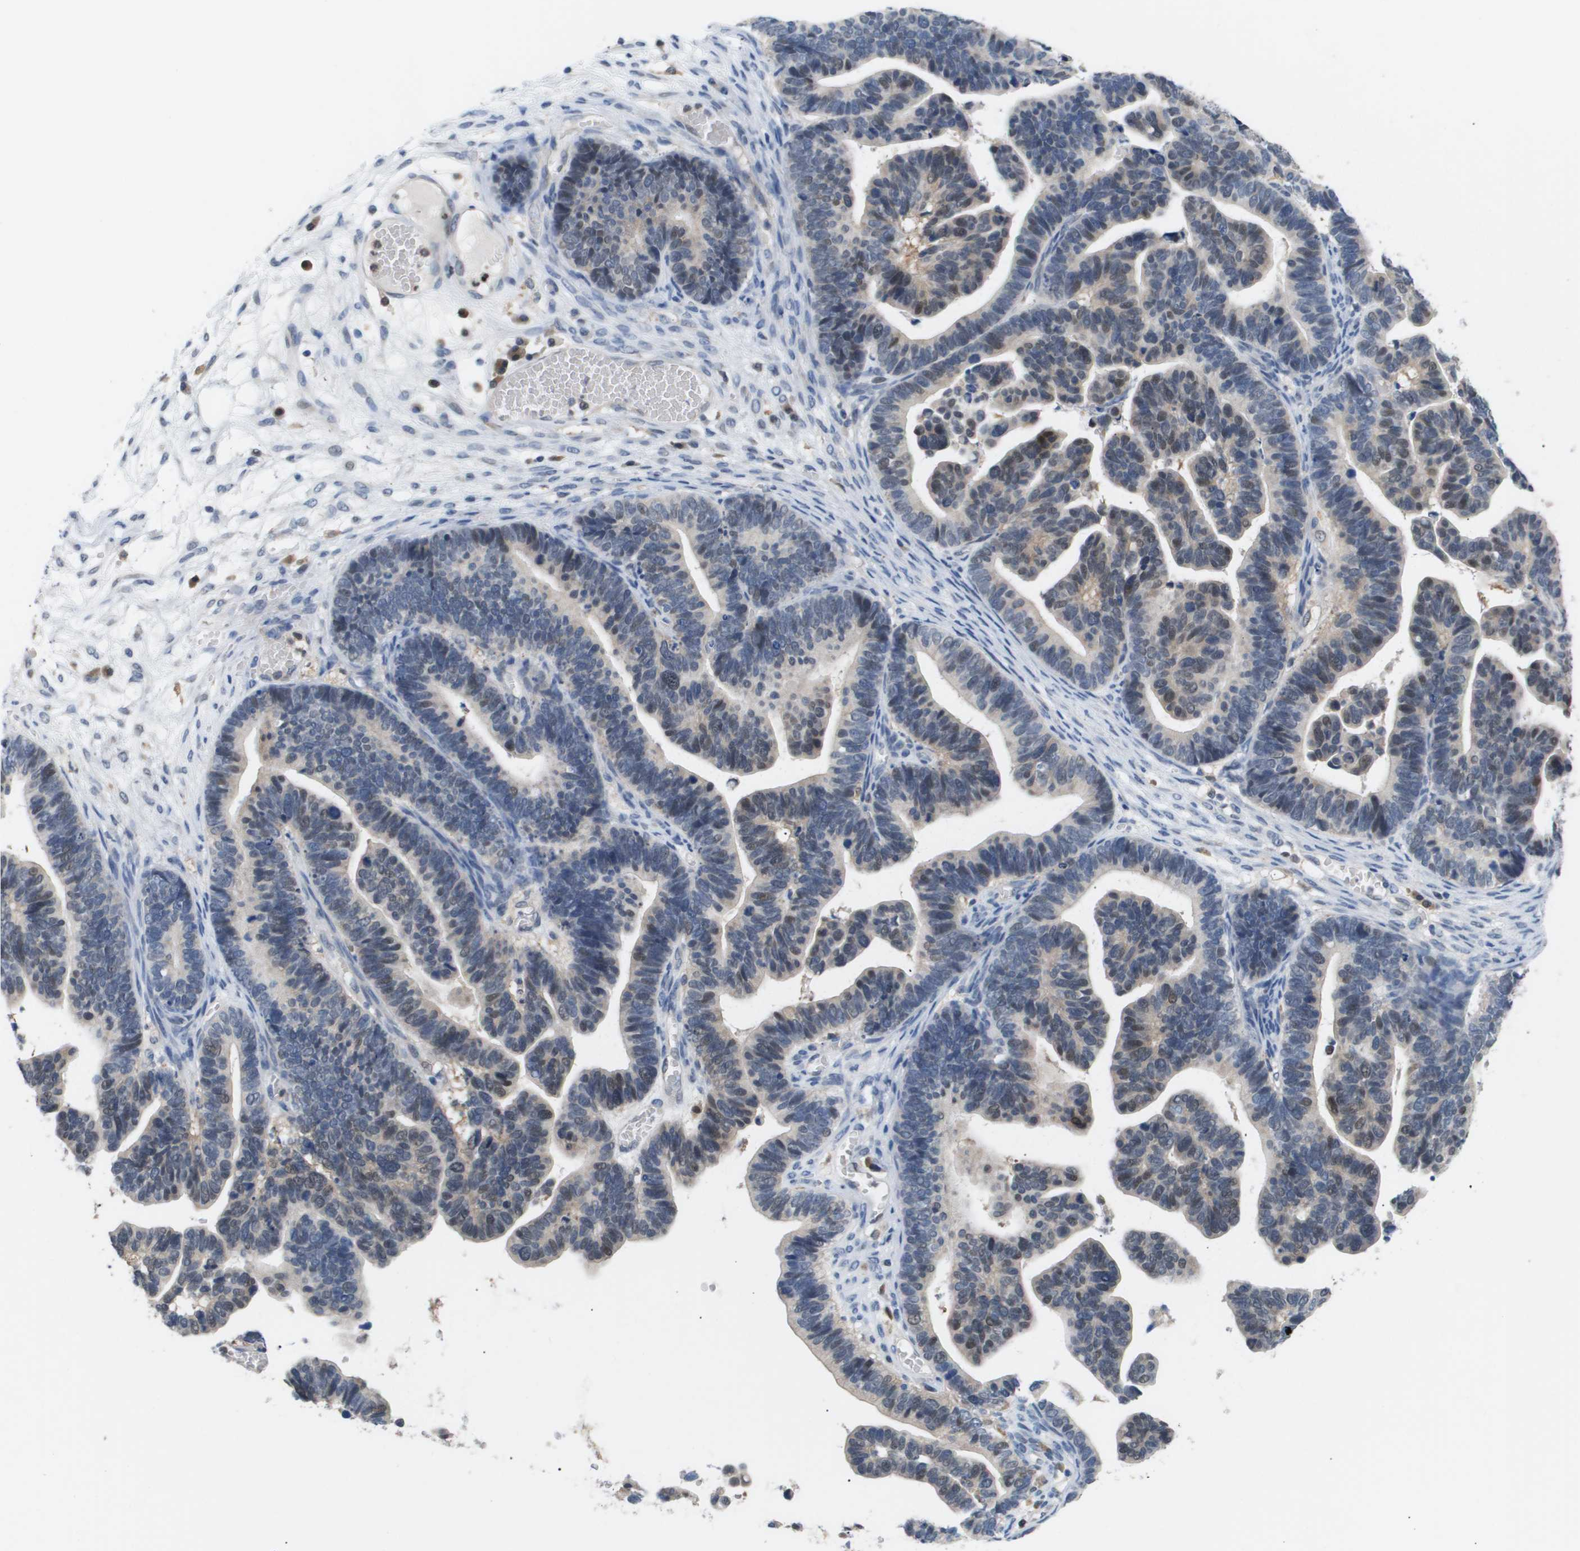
{"staining": {"intensity": "weak", "quantity": "25%-75%", "location": "cytoplasmic/membranous,nuclear"}, "tissue": "ovarian cancer", "cell_type": "Tumor cells", "image_type": "cancer", "snomed": [{"axis": "morphology", "description": "Cystadenocarcinoma, serous, NOS"}, {"axis": "topography", "description": "Ovary"}], "caption": "Immunohistochemical staining of serous cystadenocarcinoma (ovarian) demonstrates low levels of weak cytoplasmic/membranous and nuclear protein expression in approximately 25%-75% of tumor cells.", "gene": "AKR1A1", "patient": {"sex": "female", "age": 56}}